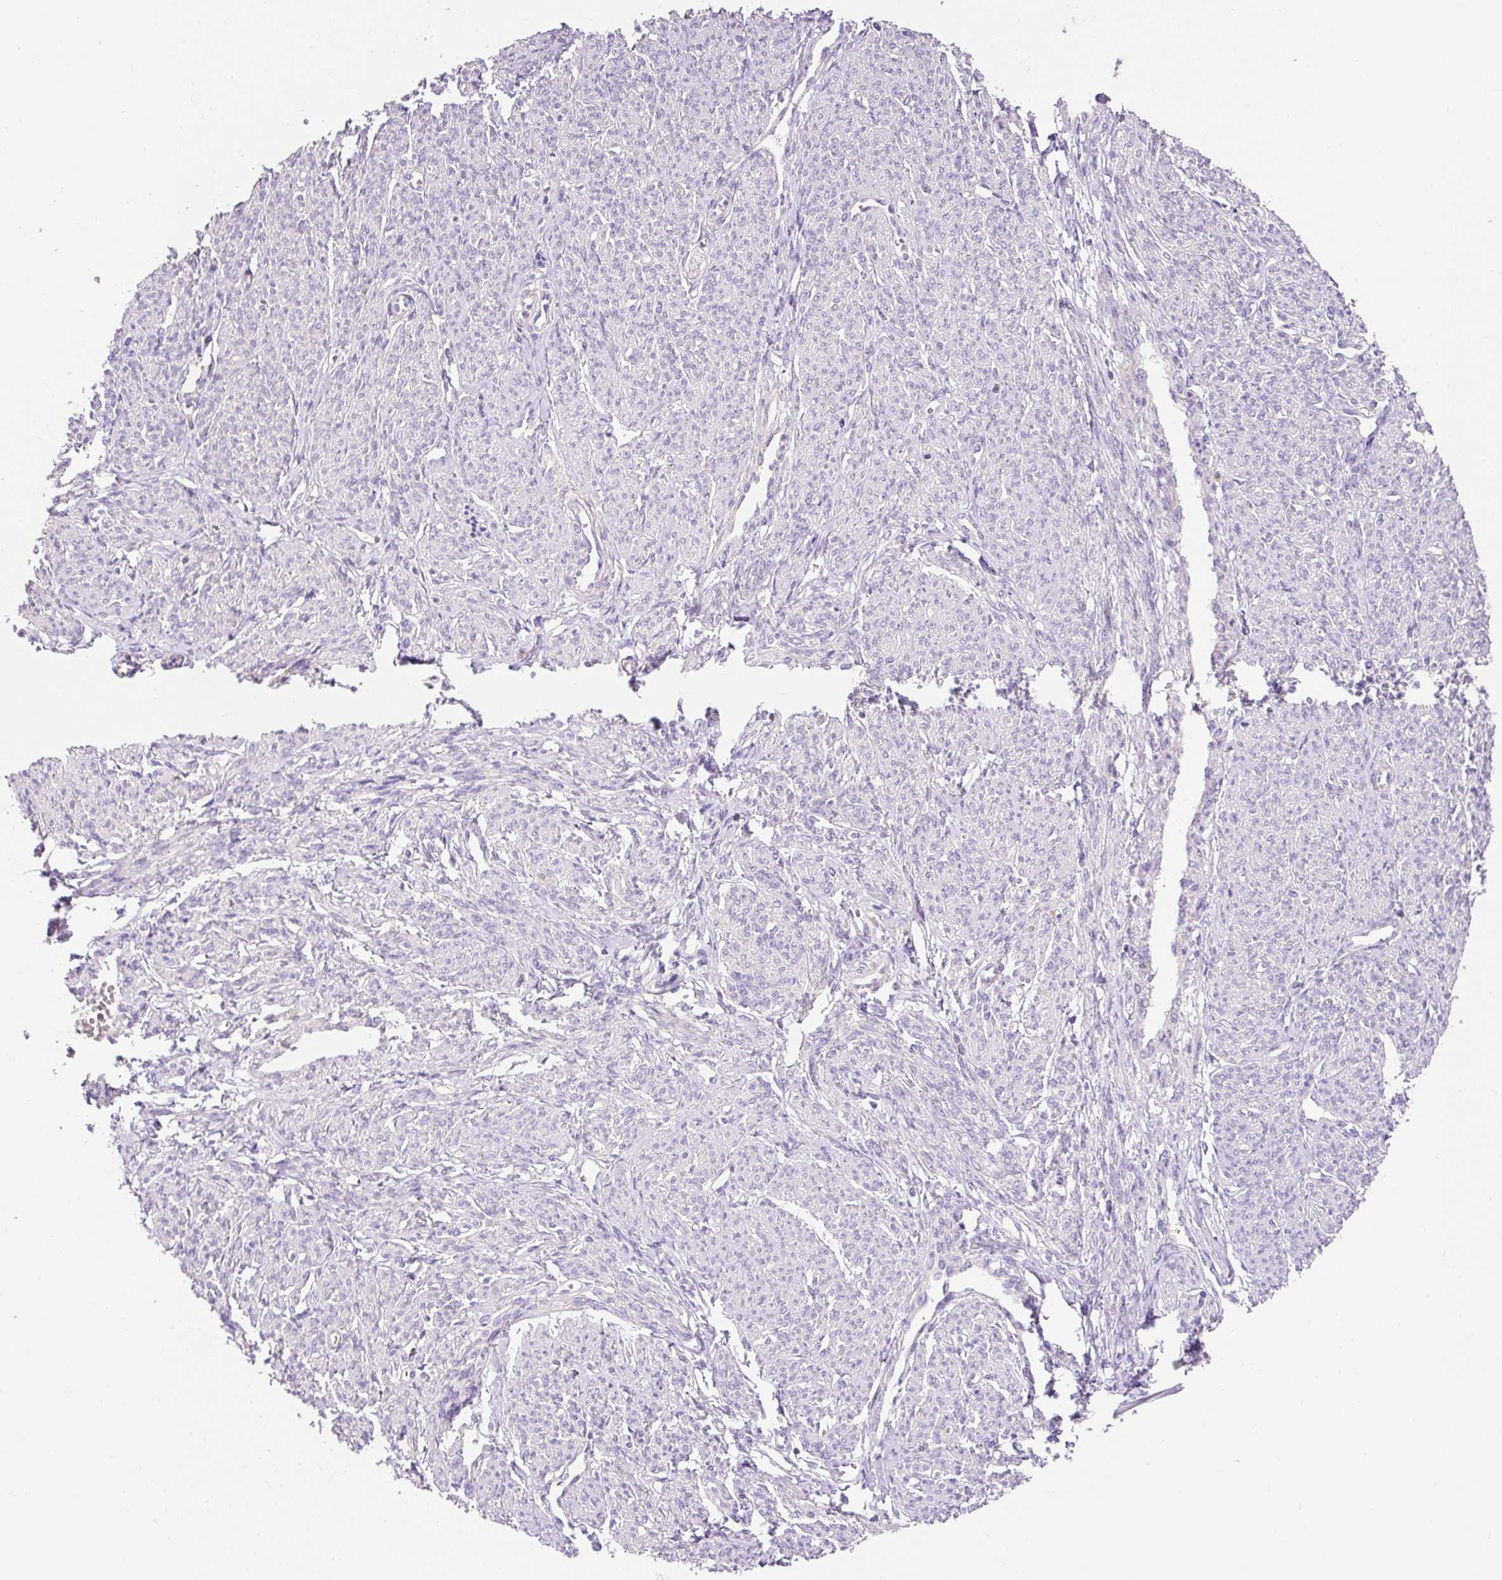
{"staining": {"intensity": "negative", "quantity": "none", "location": "none"}, "tissue": "smooth muscle", "cell_type": "Smooth muscle cells", "image_type": "normal", "snomed": [{"axis": "morphology", "description": "Normal tissue, NOS"}, {"axis": "topography", "description": "Smooth muscle"}], "caption": "Micrograph shows no significant protein expression in smooth muscle cells of normal smooth muscle.", "gene": "PMAIP1", "patient": {"sex": "female", "age": 65}}